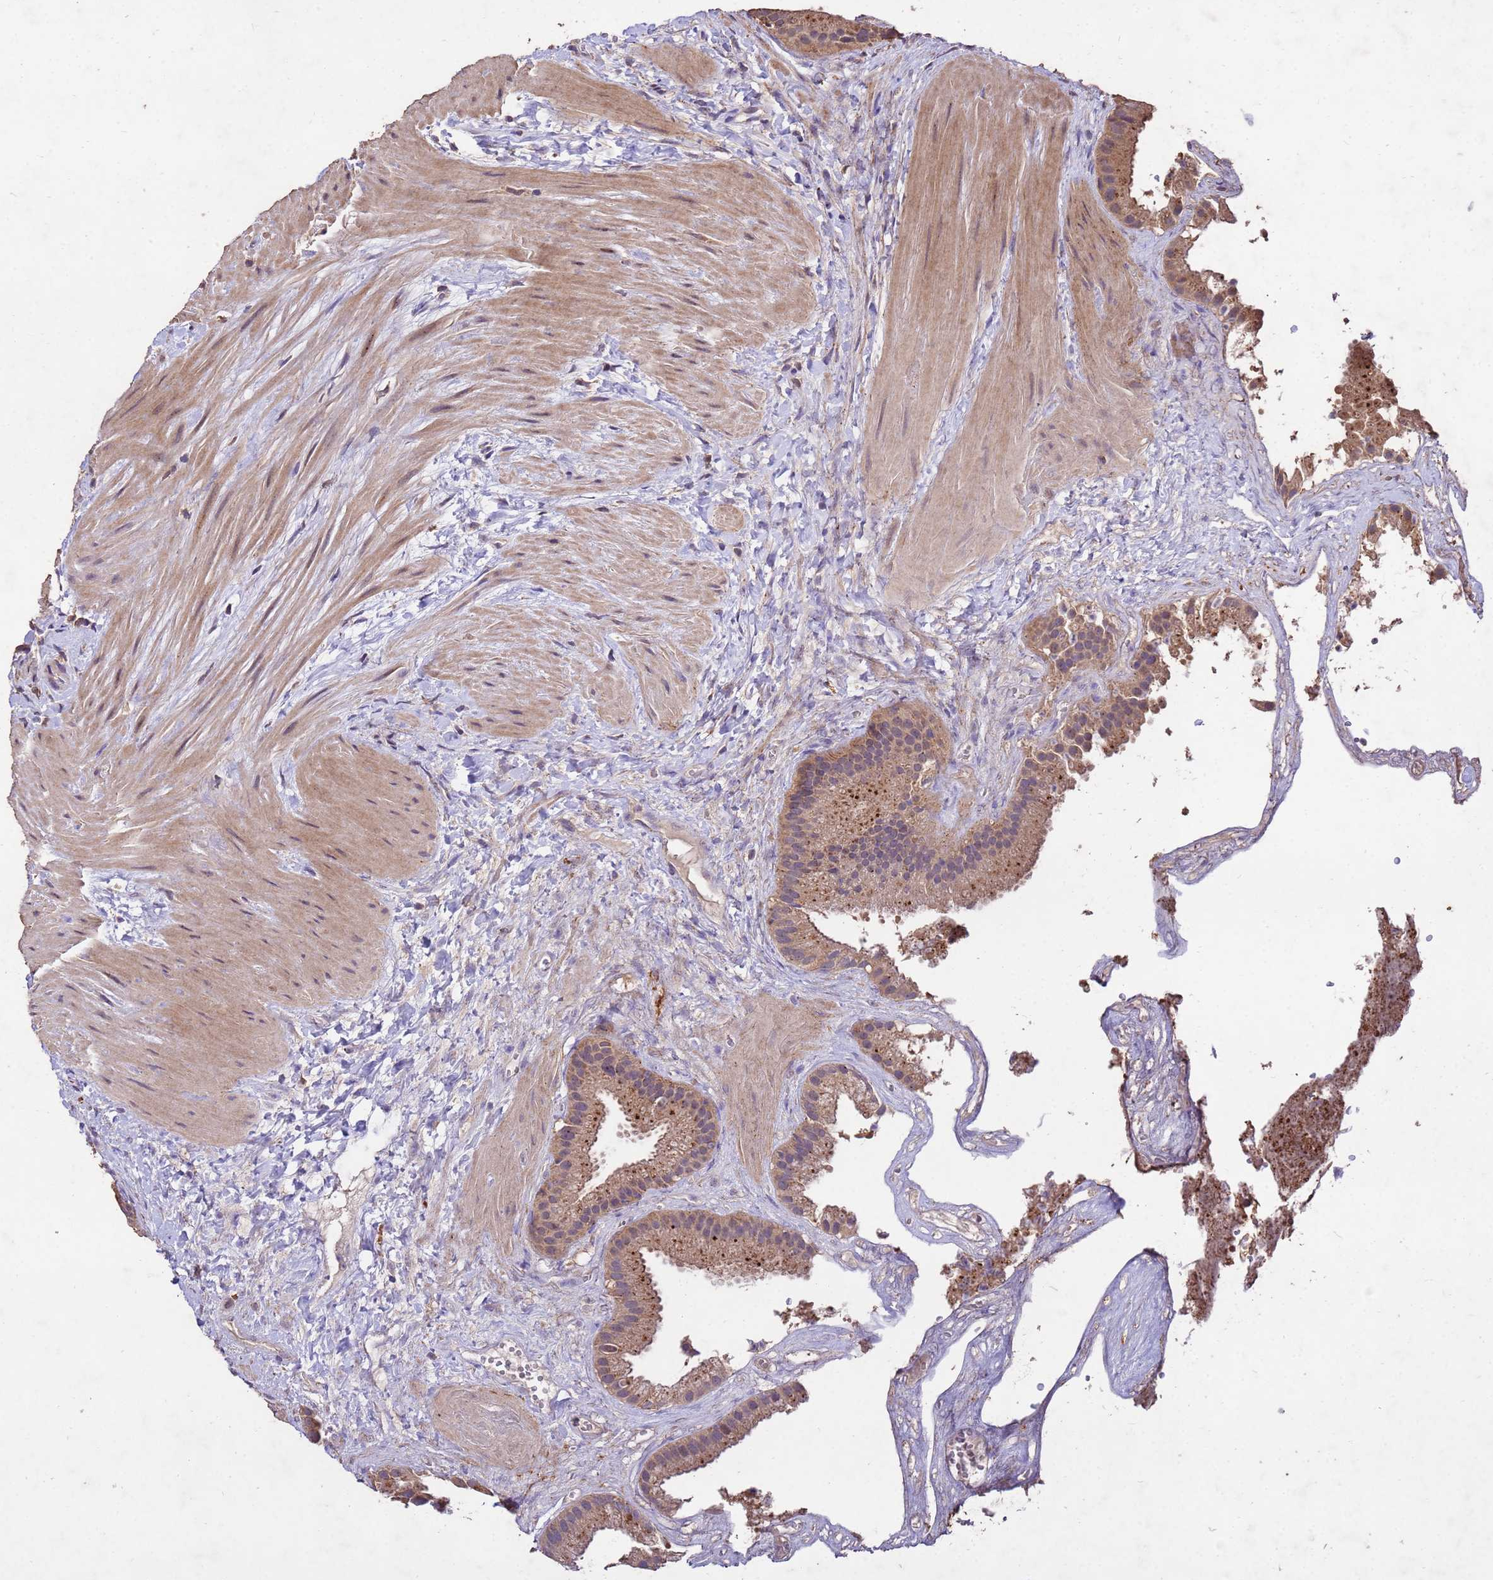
{"staining": {"intensity": "moderate", "quantity": ">75%", "location": "cytoplasmic/membranous"}, "tissue": "gallbladder", "cell_type": "Glandular cells", "image_type": "normal", "snomed": [{"axis": "morphology", "description": "Normal tissue, NOS"}, {"axis": "topography", "description": "Gallbladder"}], "caption": "IHC of unremarkable human gallbladder demonstrates medium levels of moderate cytoplasmic/membranous staining in about >75% of glandular cells.", "gene": "TOR4A", "patient": {"sex": "male", "age": 55}}